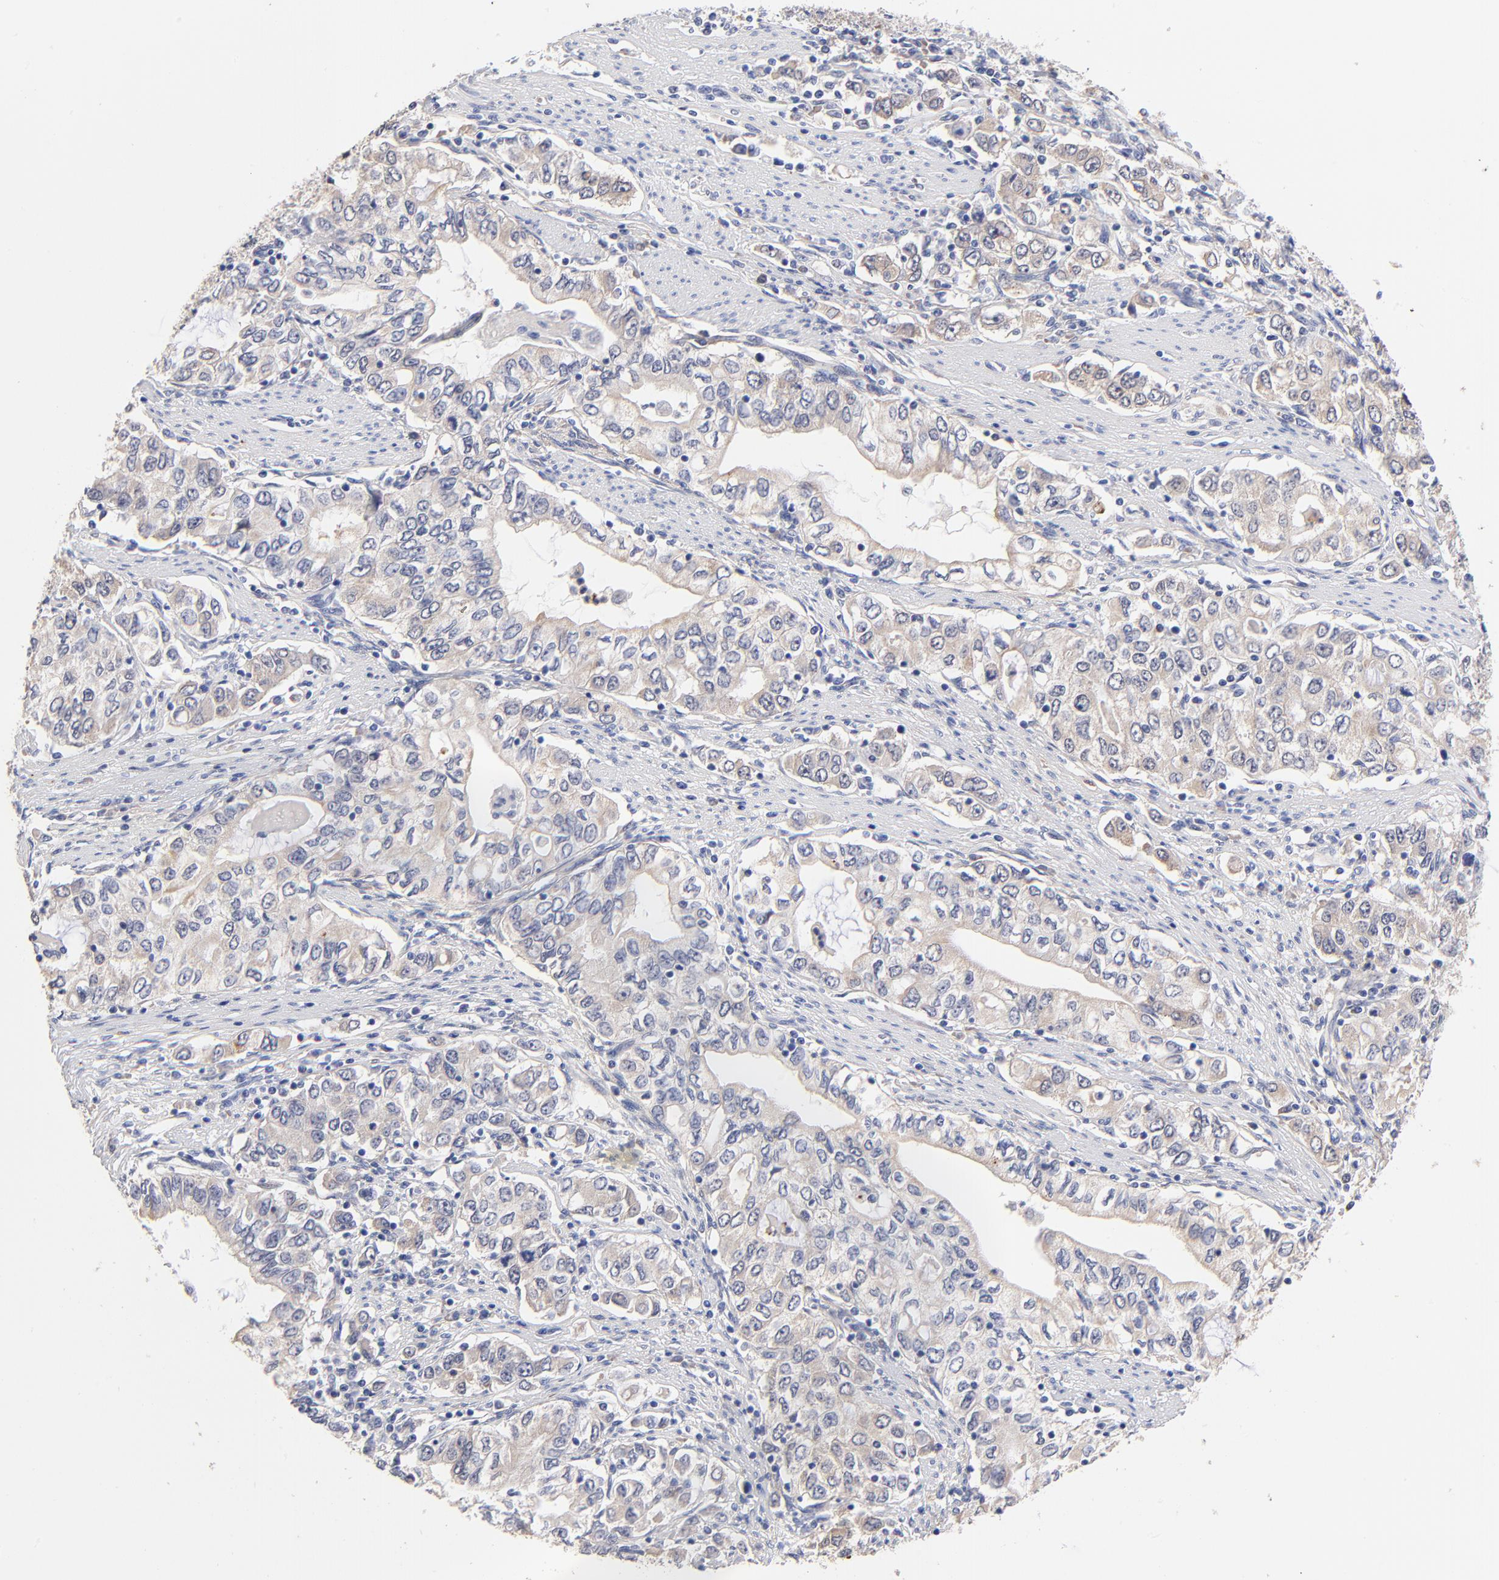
{"staining": {"intensity": "weak", "quantity": ">75%", "location": "cytoplasmic/membranous"}, "tissue": "stomach cancer", "cell_type": "Tumor cells", "image_type": "cancer", "snomed": [{"axis": "morphology", "description": "Adenocarcinoma, NOS"}, {"axis": "topography", "description": "Stomach, lower"}], "caption": "Protein staining exhibits weak cytoplasmic/membranous staining in approximately >75% of tumor cells in stomach adenocarcinoma.", "gene": "PTK7", "patient": {"sex": "female", "age": 72}}